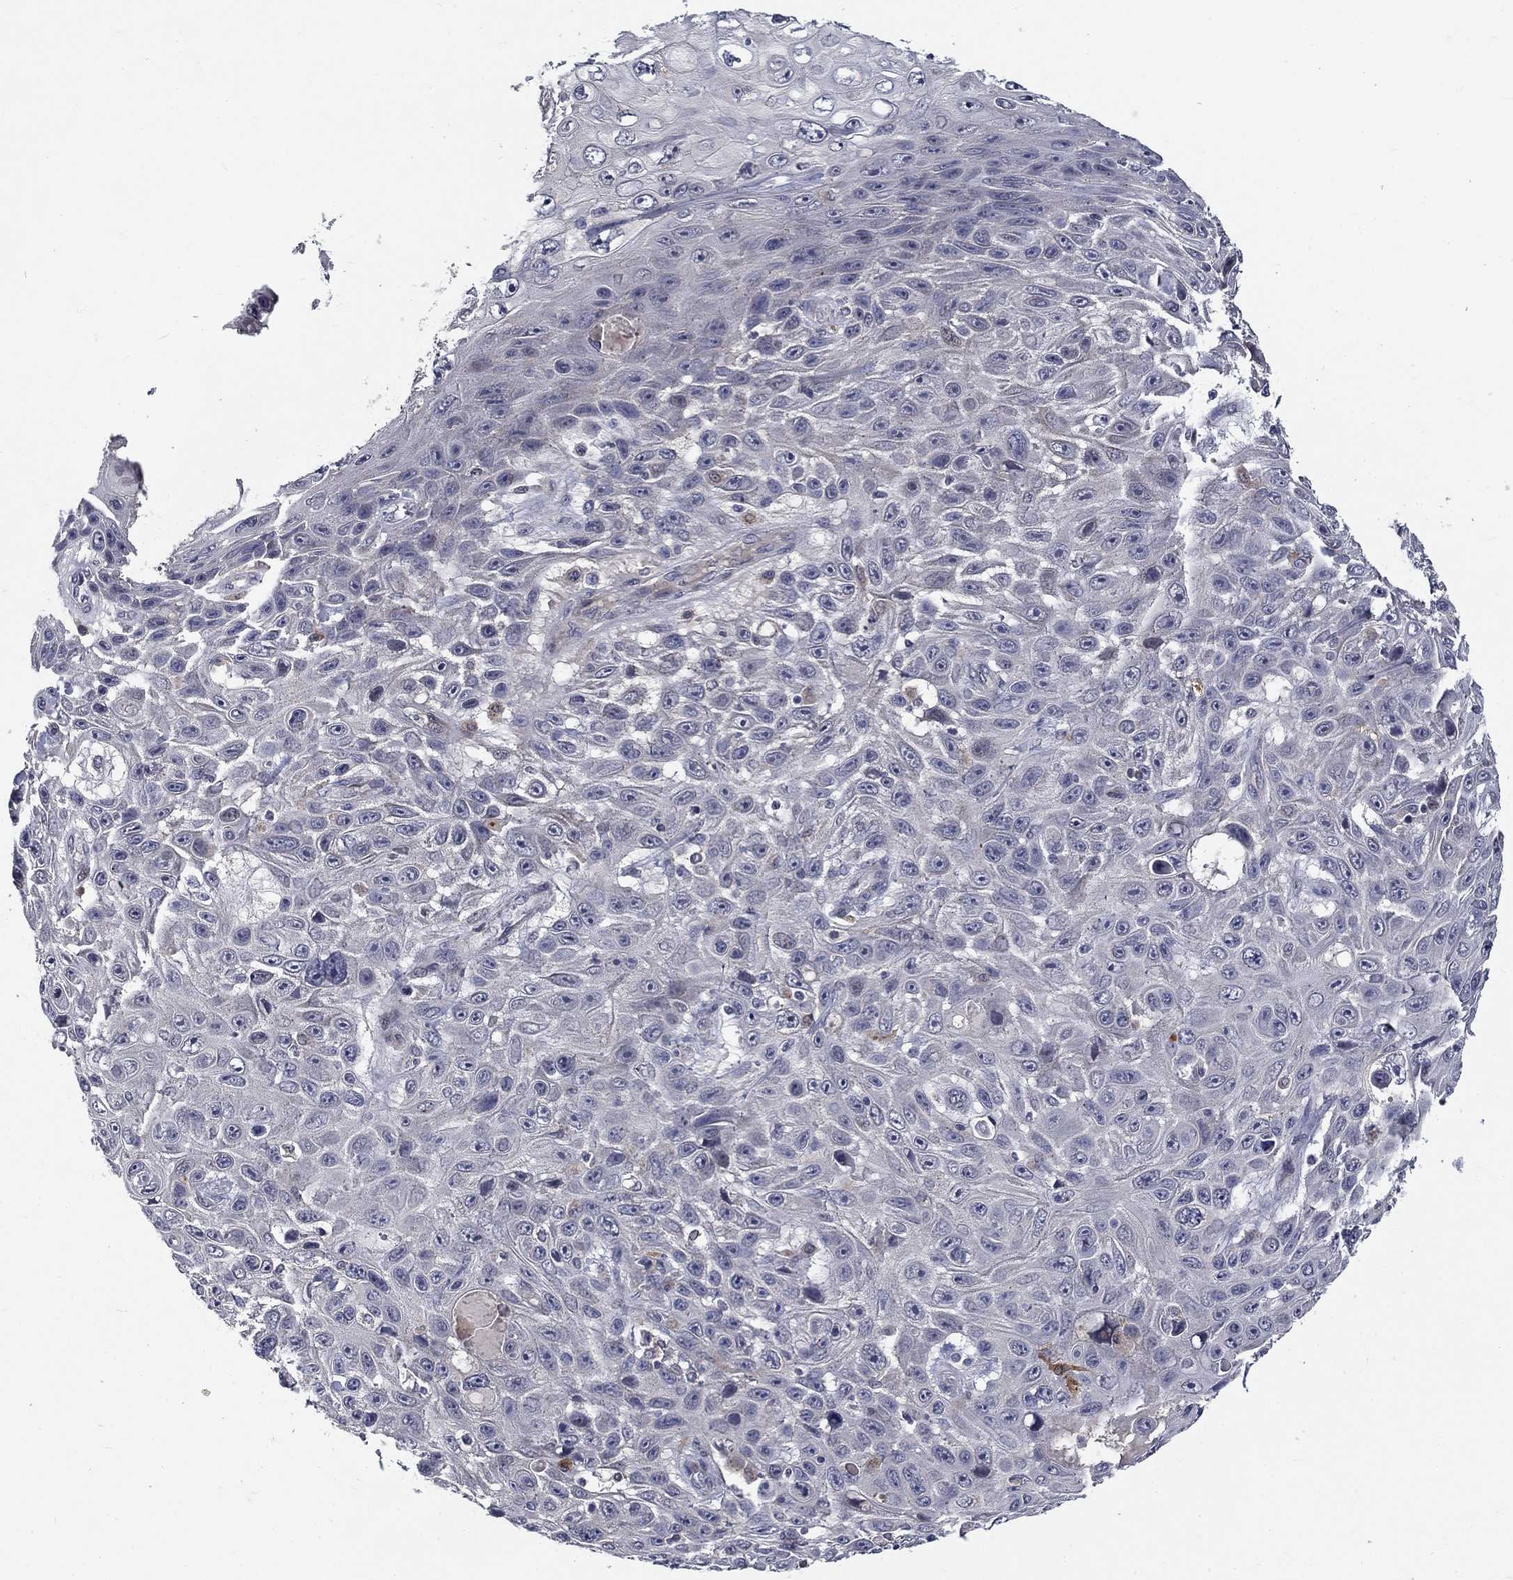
{"staining": {"intensity": "negative", "quantity": "none", "location": "none"}, "tissue": "skin cancer", "cell_type": "Tumor cells", "image_type": "cancer", "snomed": [{"axis": "morphology", "description": "Squamous cell carcinoma, NOS"}, {"axis": "topography", "description": "Skin"}], "caption": "High power microscopy photomicrograph of an IHC image of skin cancer (squamous cell carcinoma), revealing no significant staining in tumor cells.", "gene": "FAM3B", "patient": {"sex": "male", "age": 82}}